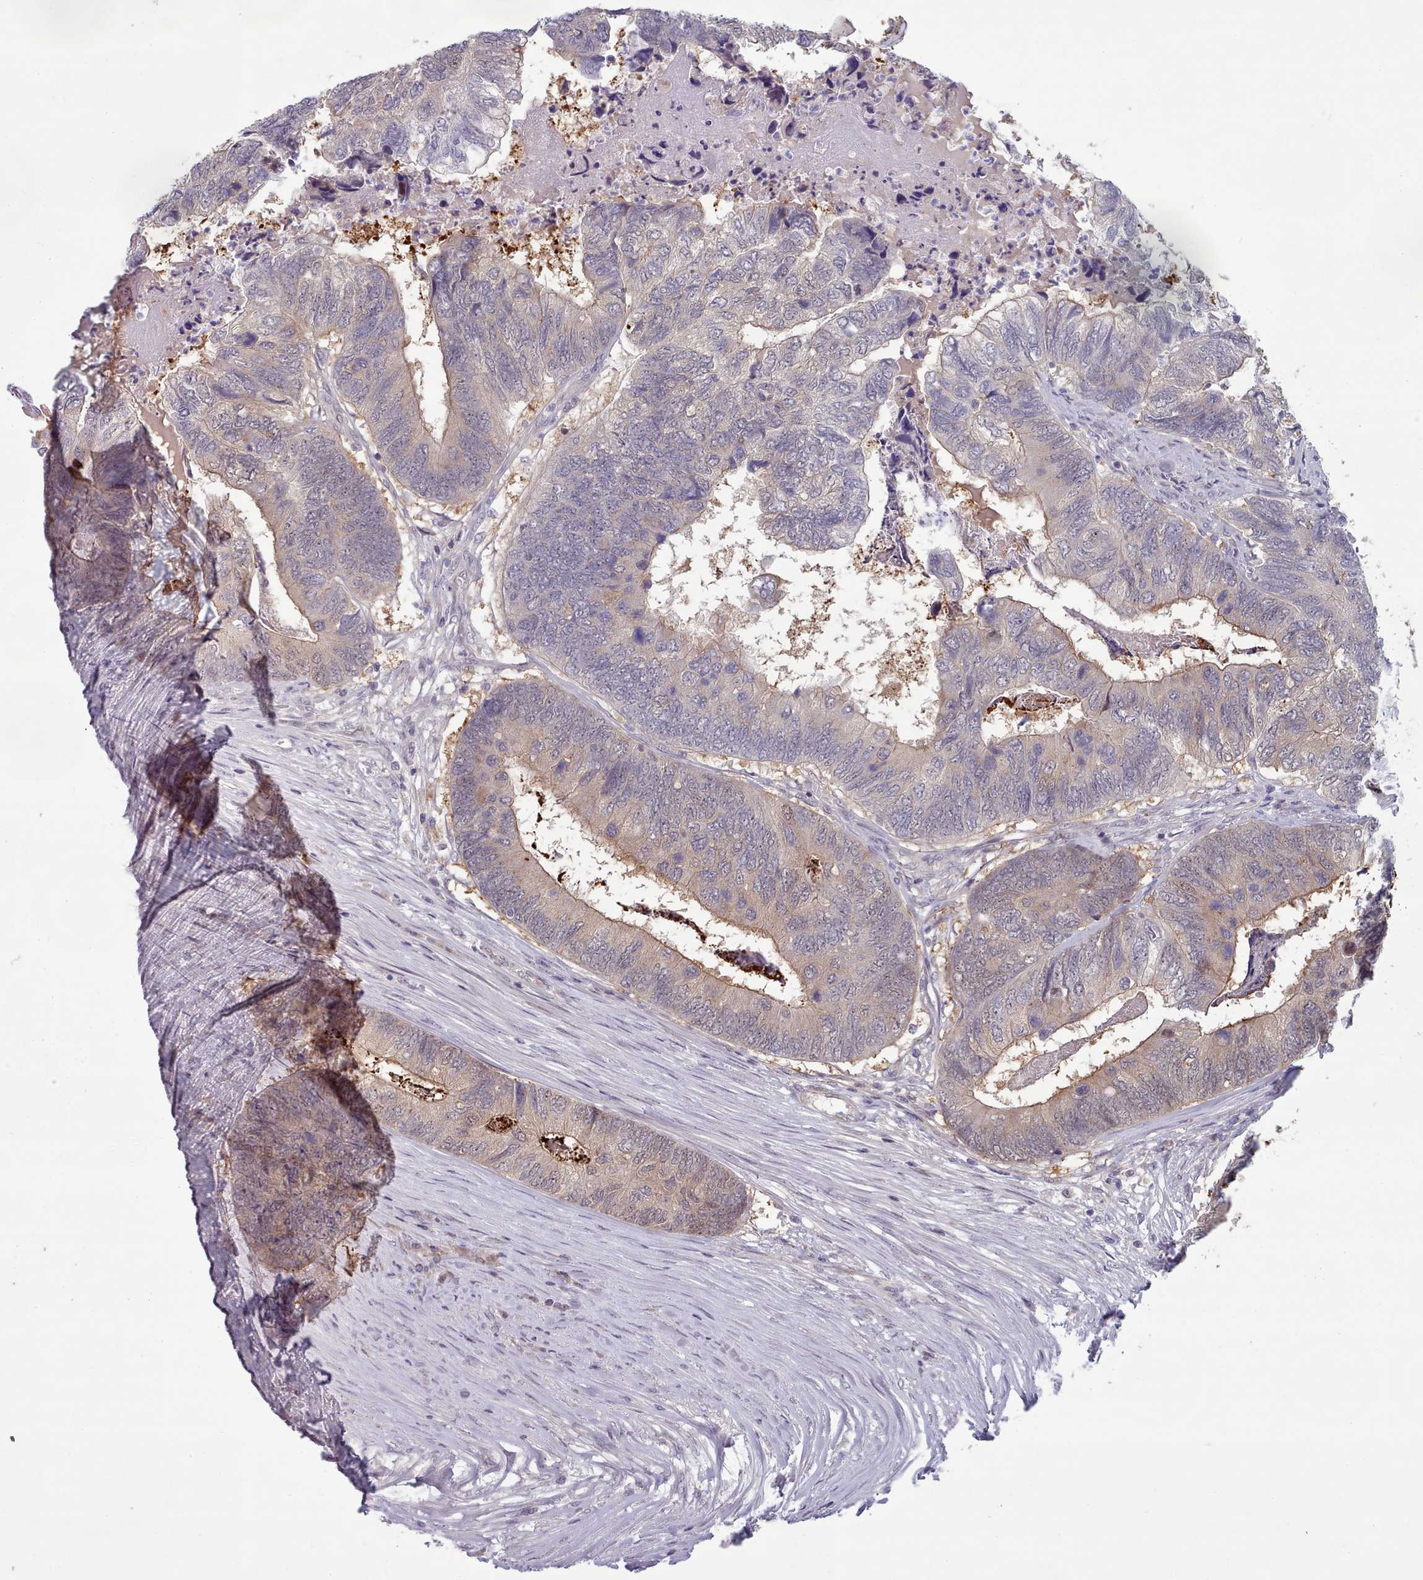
{"staining": {"intensity": "weak", "quantity": "<25%", "location": "cytoplasmic/membranous"}, "tissue": "colorectal cancer", "cell_type": "Tumor cells", "image_type": "cancer", "snomed": [{"axis": "morphology", "description": "Adenocarcinoma, NOS"}, {"axis": "topography", "description": "Colon"}], "caption": "Tumor cells are negative for protein expression in human colorectal cancer.", "gene": "CLNS1A", "patient": {"sex": "female", "age": 67}}